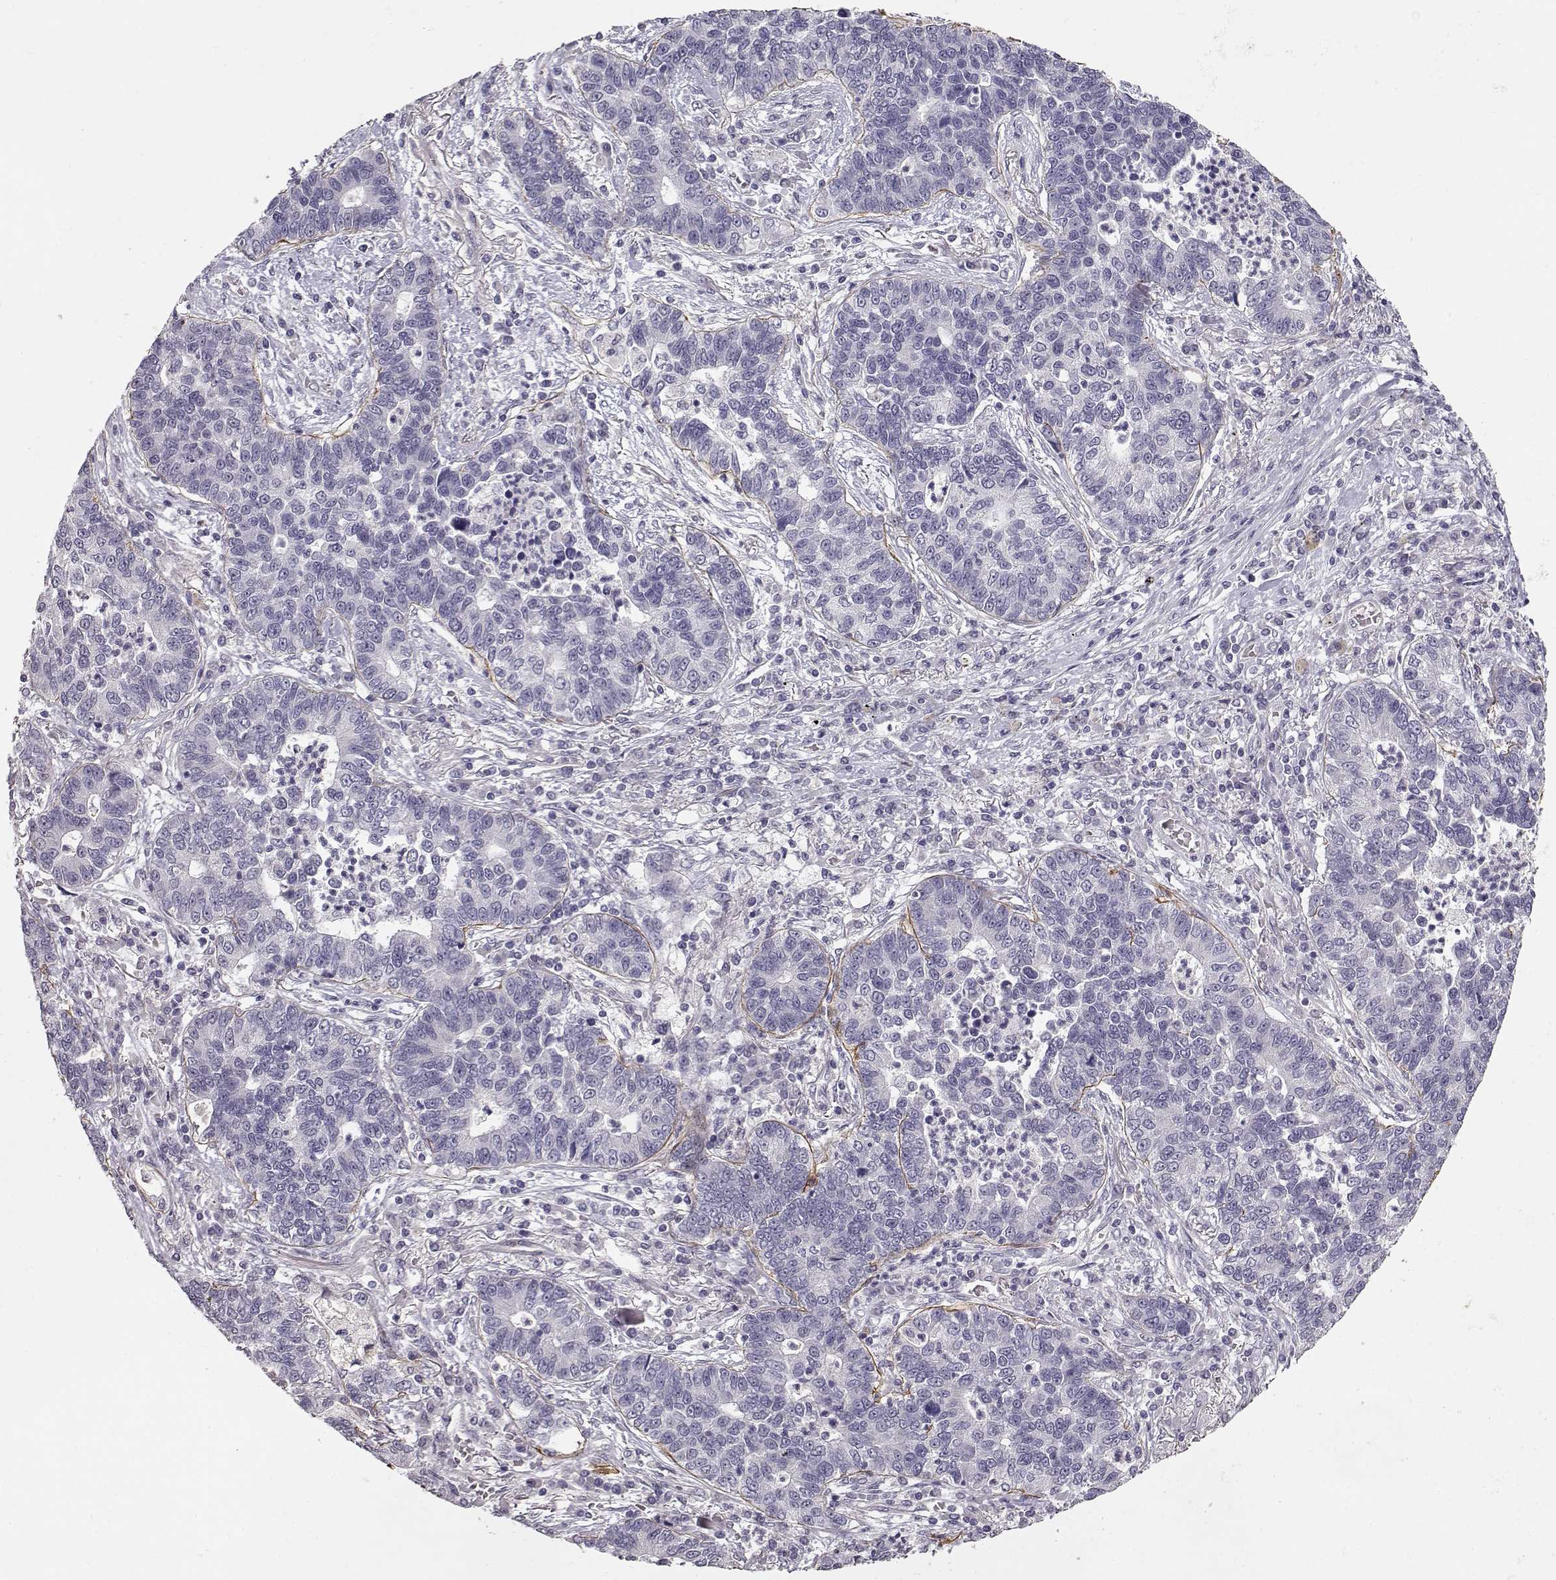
{"staining": {"intensity": "negative", "quantity": "none", "location": "none"}, "tissue": "lung cancer", "cell_type": "Tumor cells", "image_type": "cancer", "snomed": [{"axis": "morphology", "description": "Adenocarcinoma, NOS"}, {"axis": "topography", "description": "Lung"}], "caption": "Image shows no significant protein positivity in tumor cells of lung adenocarcinoma.", "gene": "LAMA5", "patient": {"sex": "female", "age": 57}}